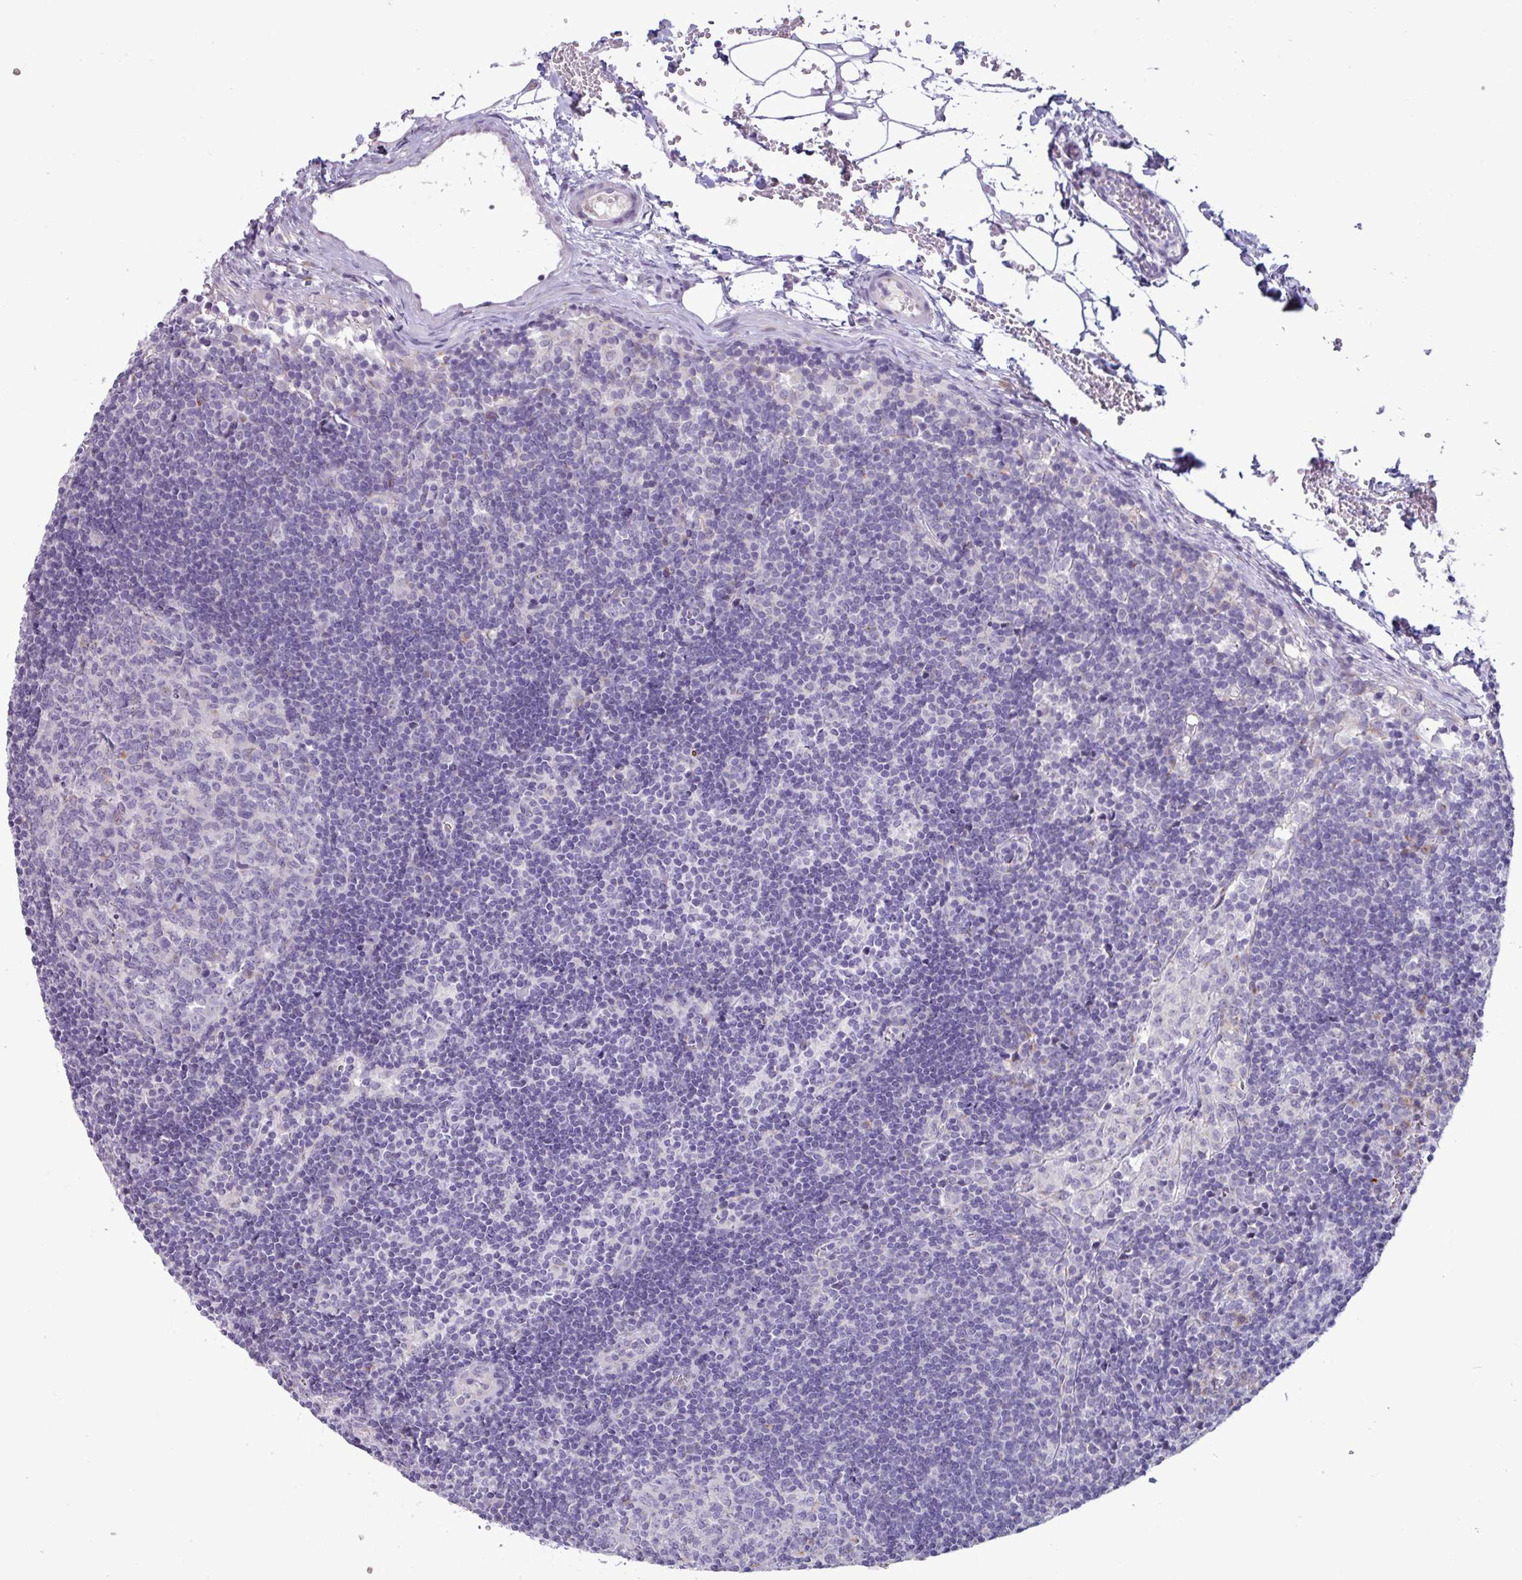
{"staining": {"intensity": "negative", "quantity": "none", "location": "none"}, "tissue": "lymph node", "cell_type": "Germinal center cells", "image_type": "normal", "snomed": [{"axis": "morphology", "description": "Normal tissue, NOS"}, {"axis": "topography", "description": "Lymph node"}], "caption": "IHC histopathology image of unremarkable lymph node stained for a protein (brown), which reveals no staining in germinal center cells. (Stains: DAB (3,3'-diaminobenzidine) immunohistochemistry (IHC) with hematoxylin counter stain, Microscopy: brightfield microscopy at high magnification).", "gene": "STIMATE", "patient": {"sex": "female", "age": 29}}